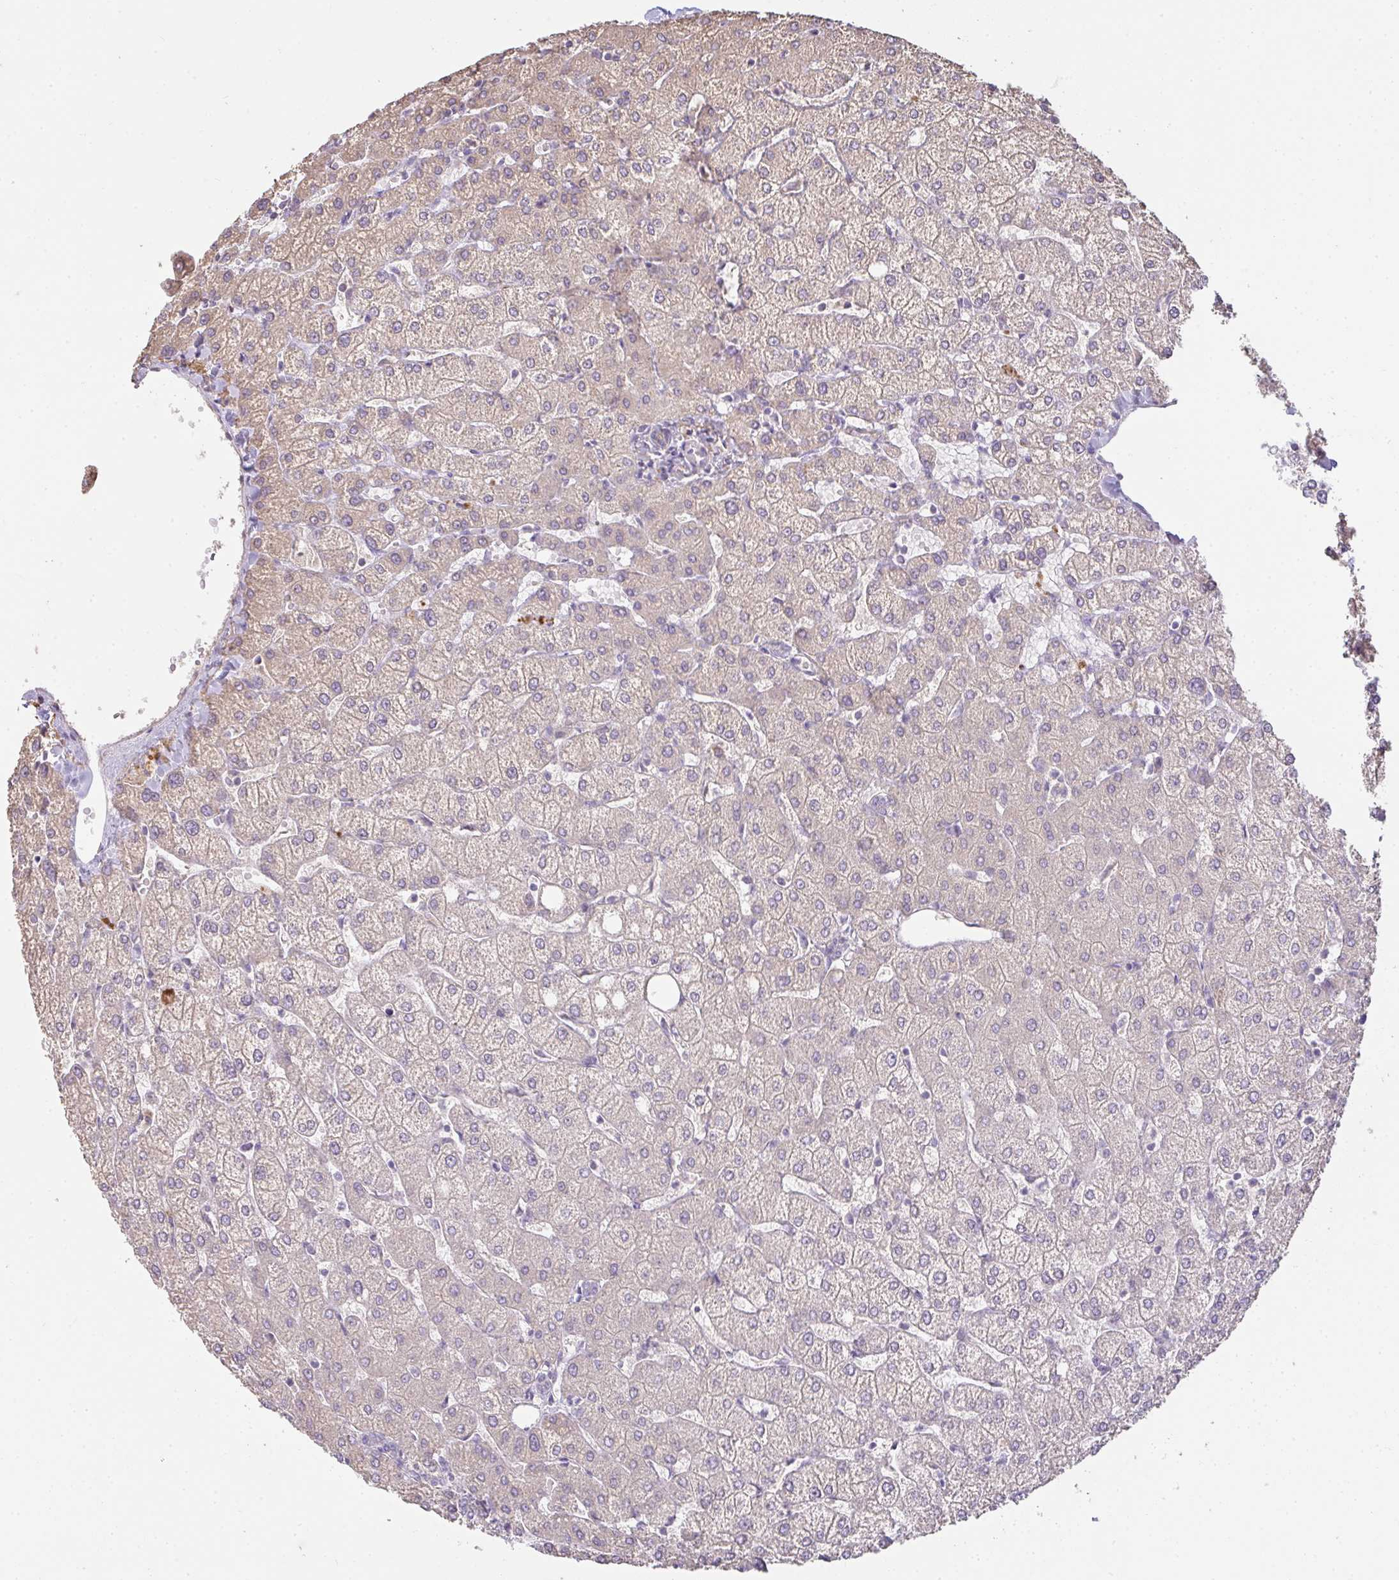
{"staining": {"intensity": "negative", "quantity": "none", "location": "none"}, "tissue": "liver", "cell_type": "Cholangiocytes", "image_type": "normal", "snomed": [{"axis": "morphology", "description": "Normal tissue, NOS"}, {"axis": "topography", "description": "Liver"}], "caption": "The micrograph demonstrates no staining of cholangiocytes in unremarkable liver. The staining was performed using DAB (3,3'-diaminobenzidine) to visualize the protein expression in brown, while the nuclei were stained in blue with hematoxylin (Magnification: 20x).", "gene": "BRINP3", "patient": {"sex": "female", "age": 54}}